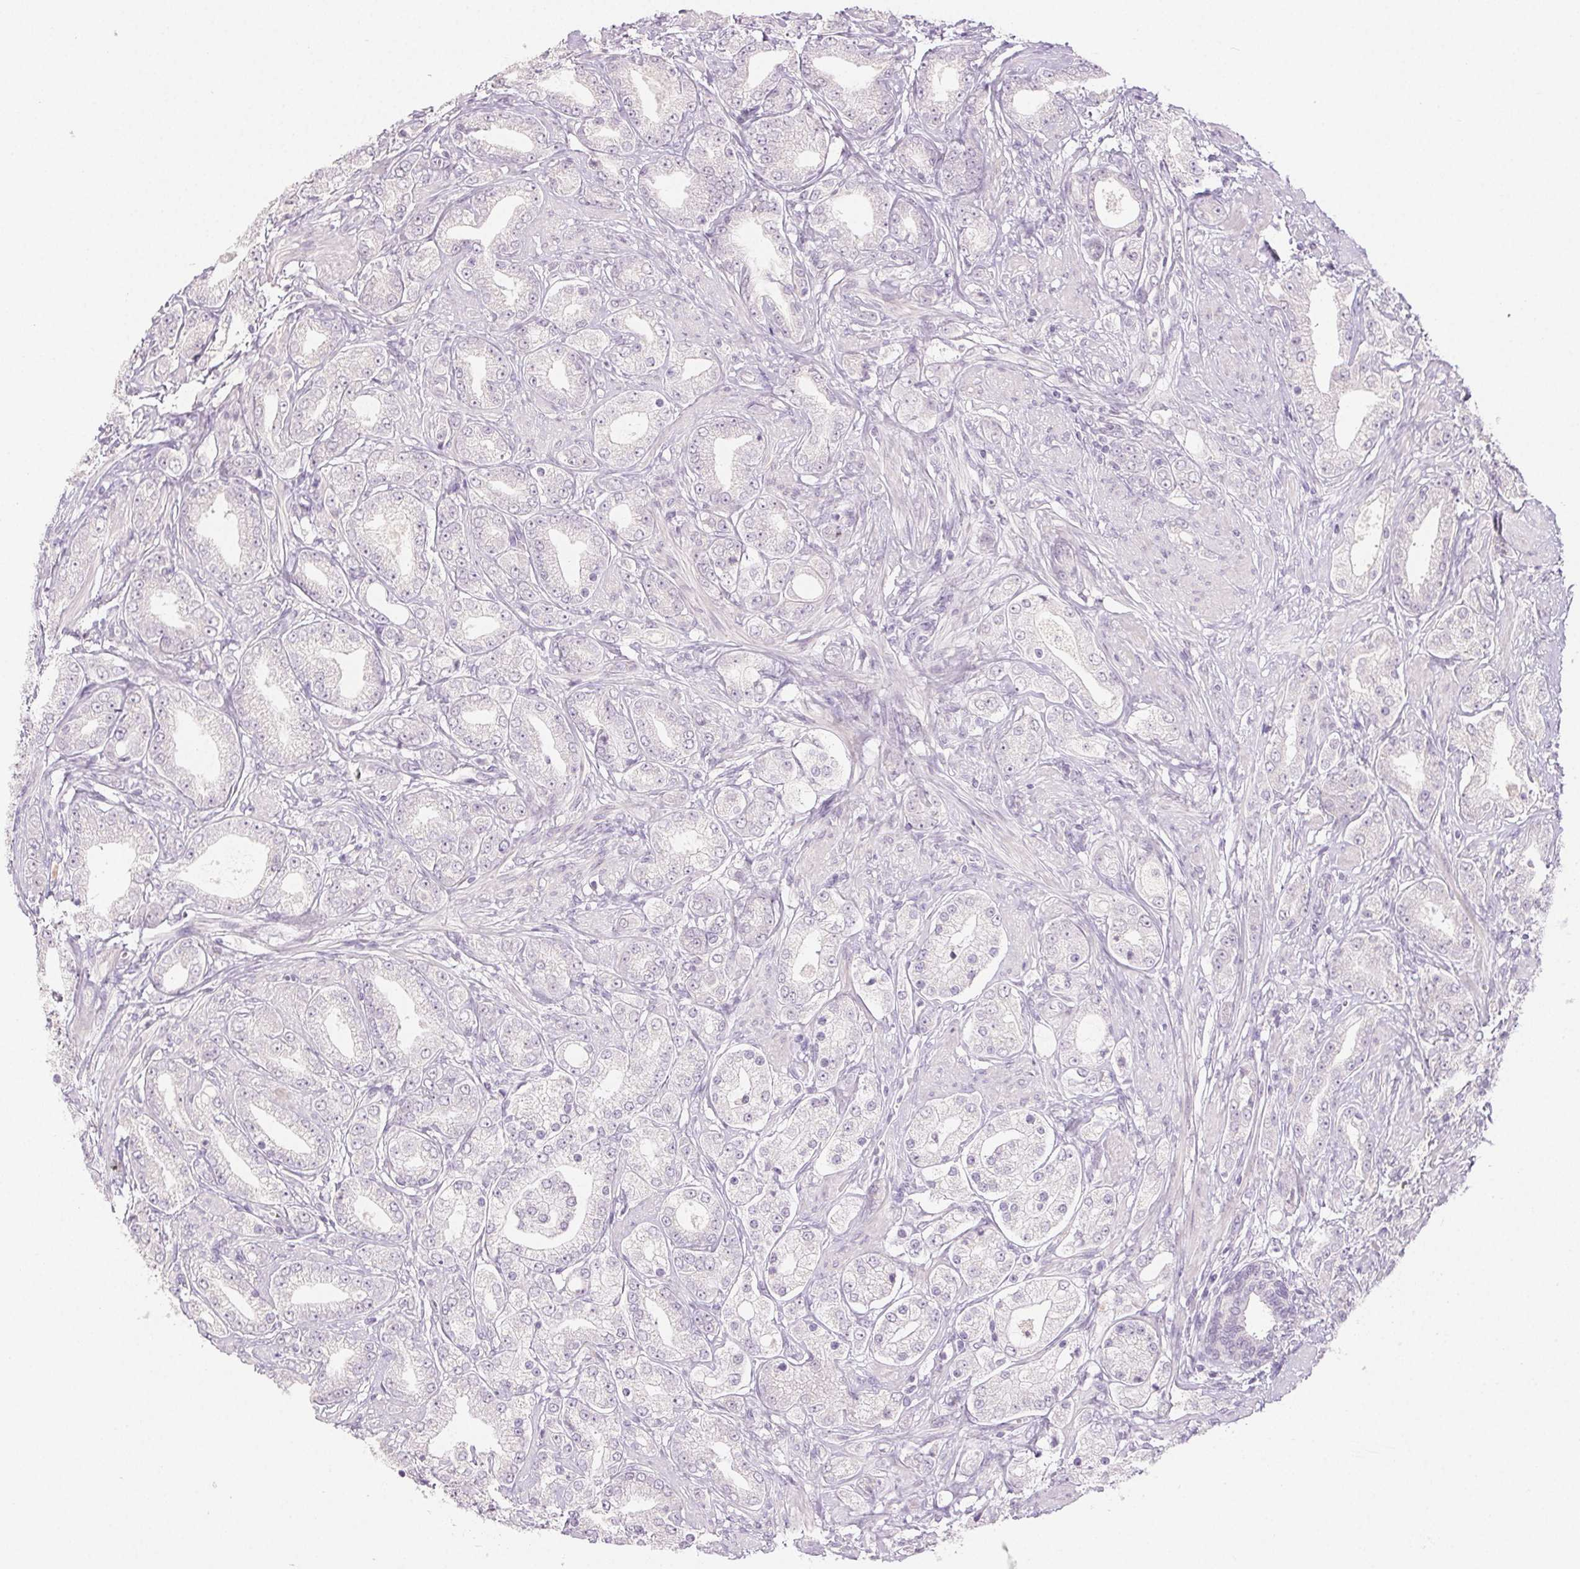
{"staining": {"intensity": "negative", "quantity": "none", "location": "none"}, "tissue": "prostate cancer", "cell_type": "Tumor cells", "image_type": "cancer", "snomed": [{"axis": "morphology", "description": "Adenocarcinoma, High grade"}, {"axis": "topography", "description": "Prostate"}], "caption": "The photomicrograph displays no significant positivity in tumor cells of adenocarcinoma (high-grade) (prostate).", "gene": "PI3", "patient": {"sex": "male", "age": 67}}